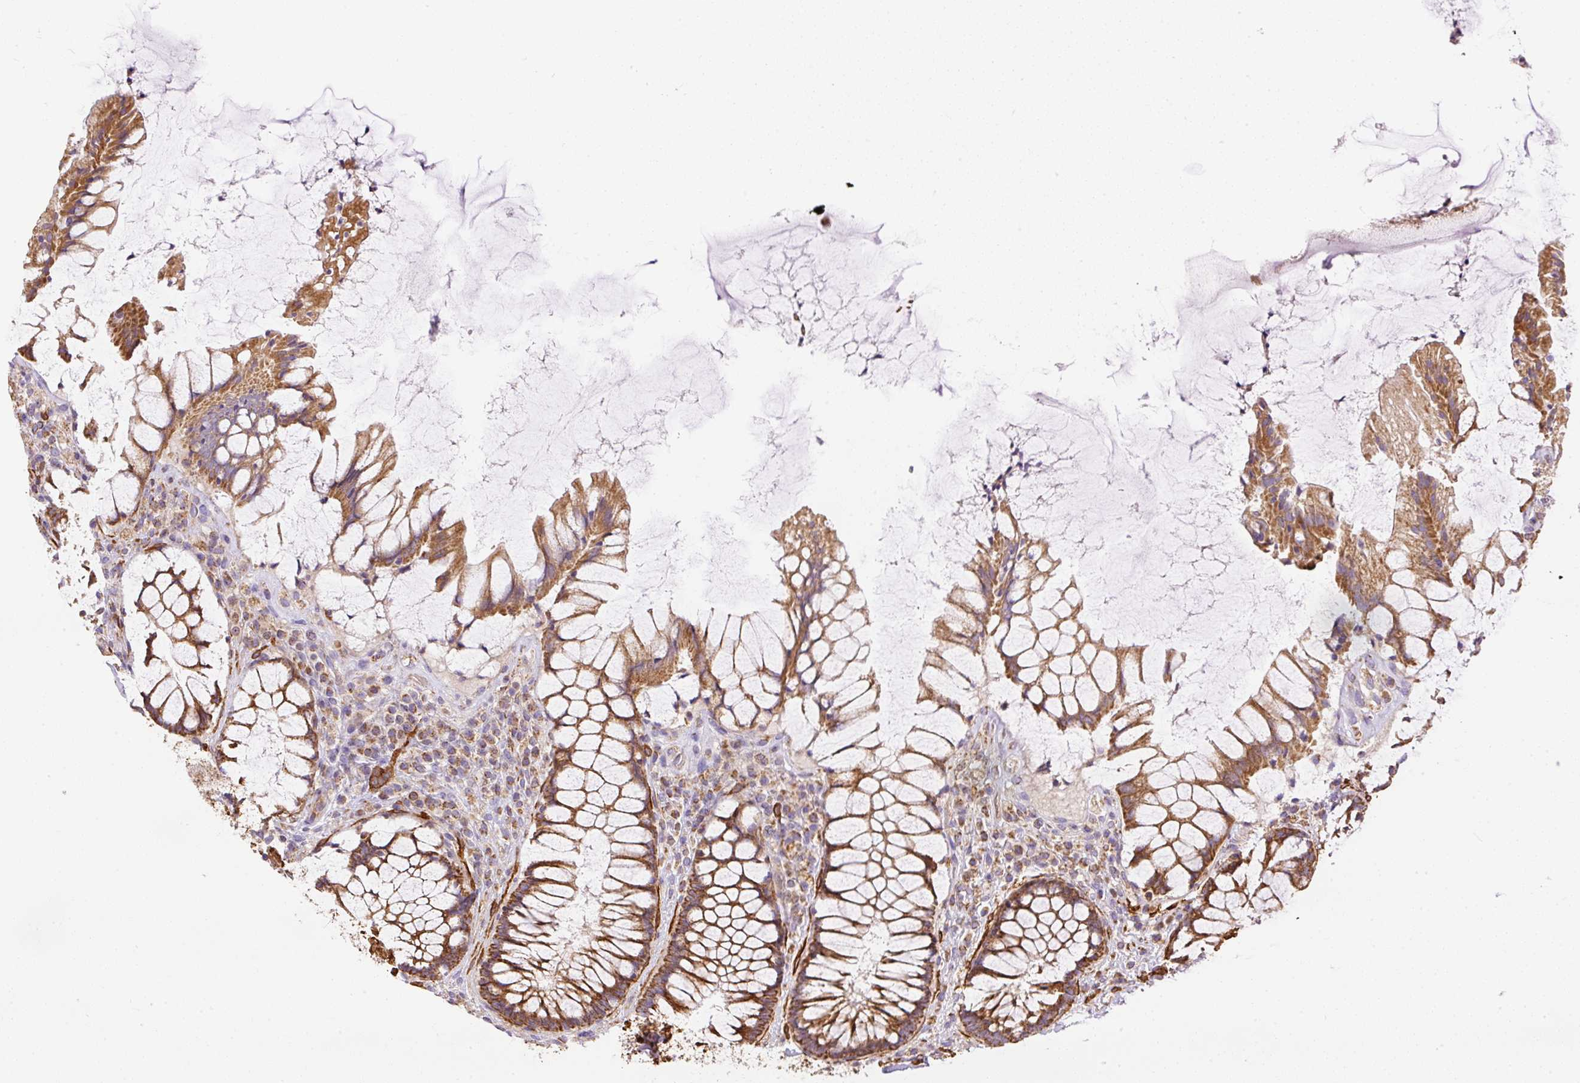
{"staining": {"intensity": "strong", "quantity": ">75%", "location": "cytoplasmic/membranous"}, "tissue": "rectum", "cell_type": "Glandular cells", "image_type": "normal", "snomed": [{"axis": "morphology", "description": "Normal tissue, NOS"}, {"axis": "topography", "description": "Rectum"}], "caption": "IHC (DAB) staining of normal human rectum displays strong cytoplasmic/membranous protein staining in about >75% of glandular cells.", "gene": "NDUFAF2", "patient": {"sex": "female", "age": 58}}